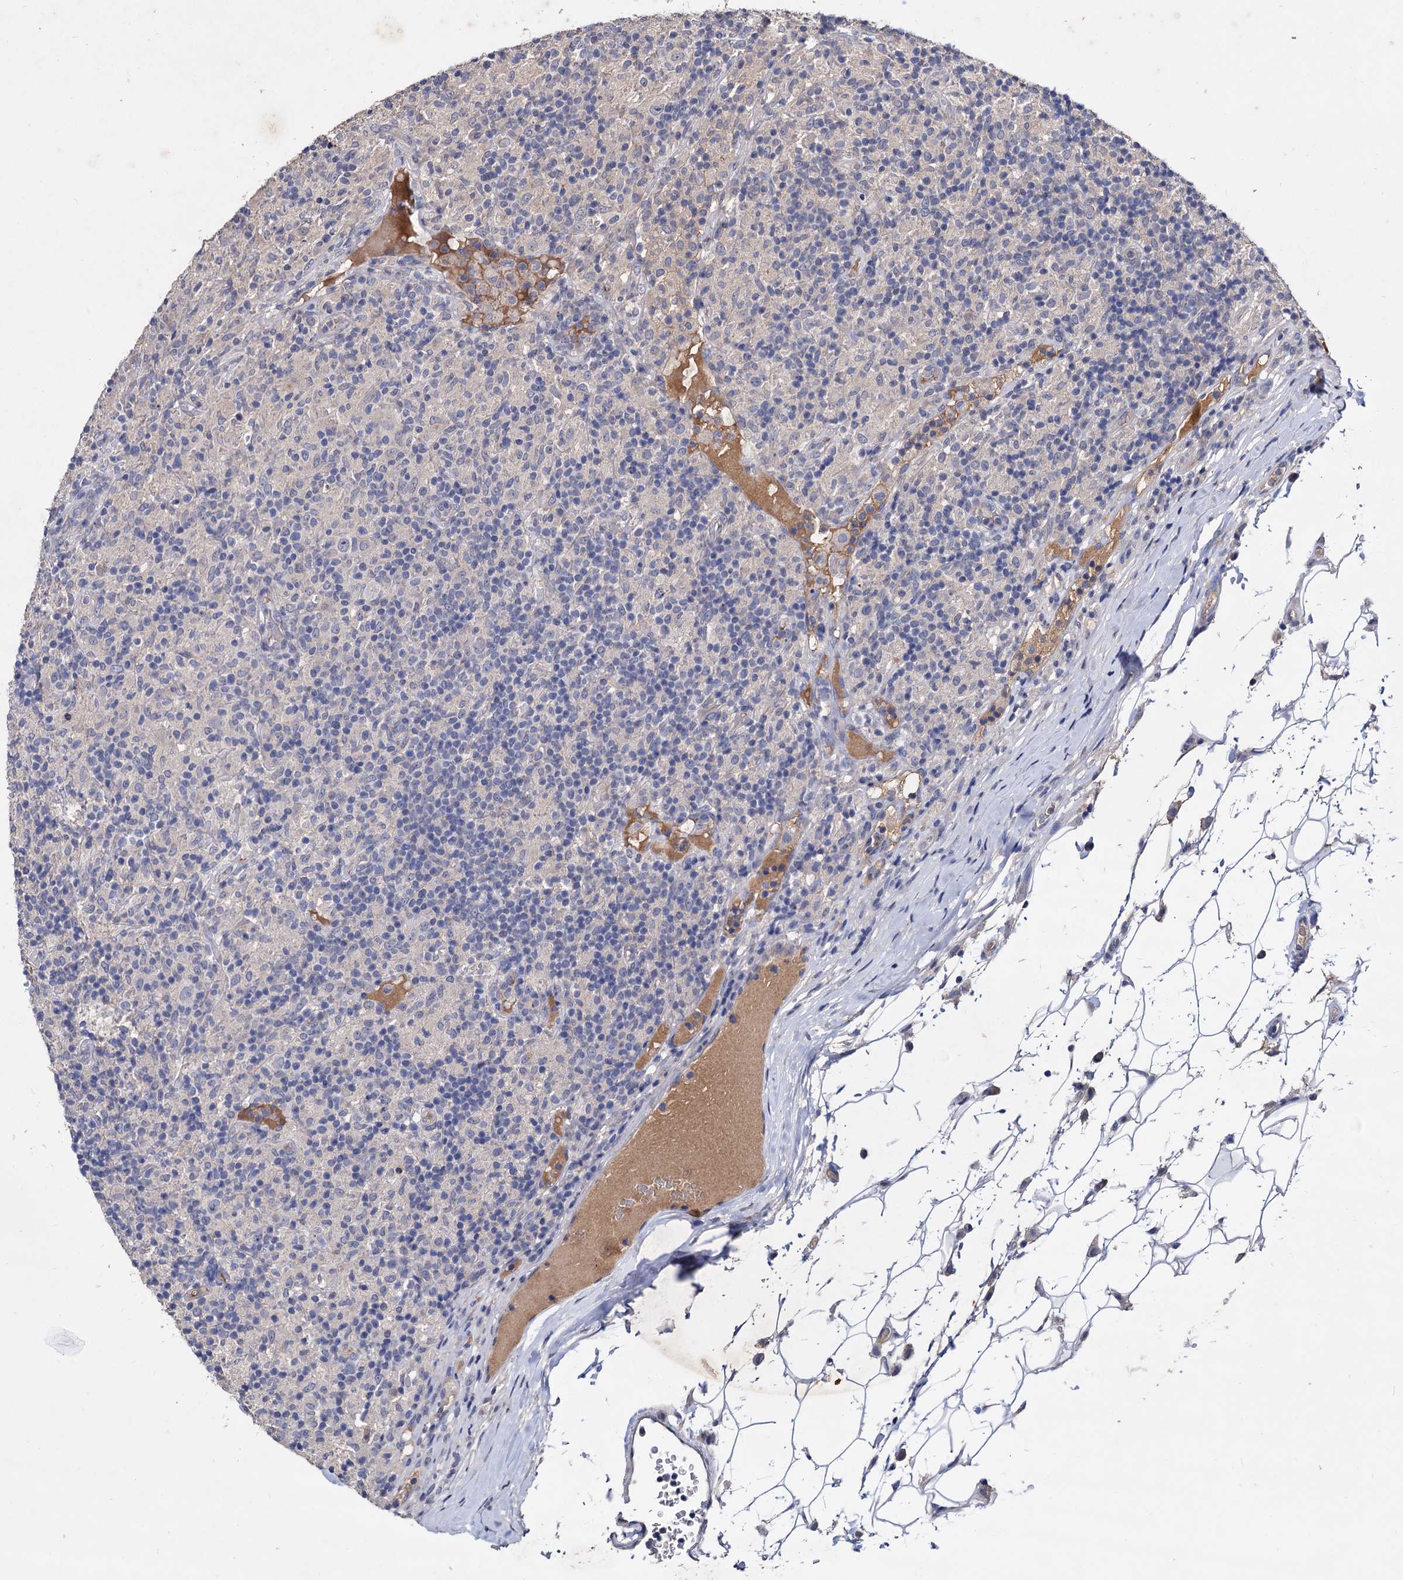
{"staining": {"intensity": "negative", "quantity": "none", "location": "none"}, "tissue": "lymphoma", "cell_type": "Tumor cells", "image_type": "cancer", "snomed": [{"axis": "morphology", "description": "Hodgkin's disease, NOS"}, {"axis": "topography", "description": "Lymph node"}], "caption": "Lymphoma stained for a protein using immunohistochemistry (IHC) shows no positivity tumor cells.", "gene": "NPAS4", "patient": {"sex": "male", "age": 70}}